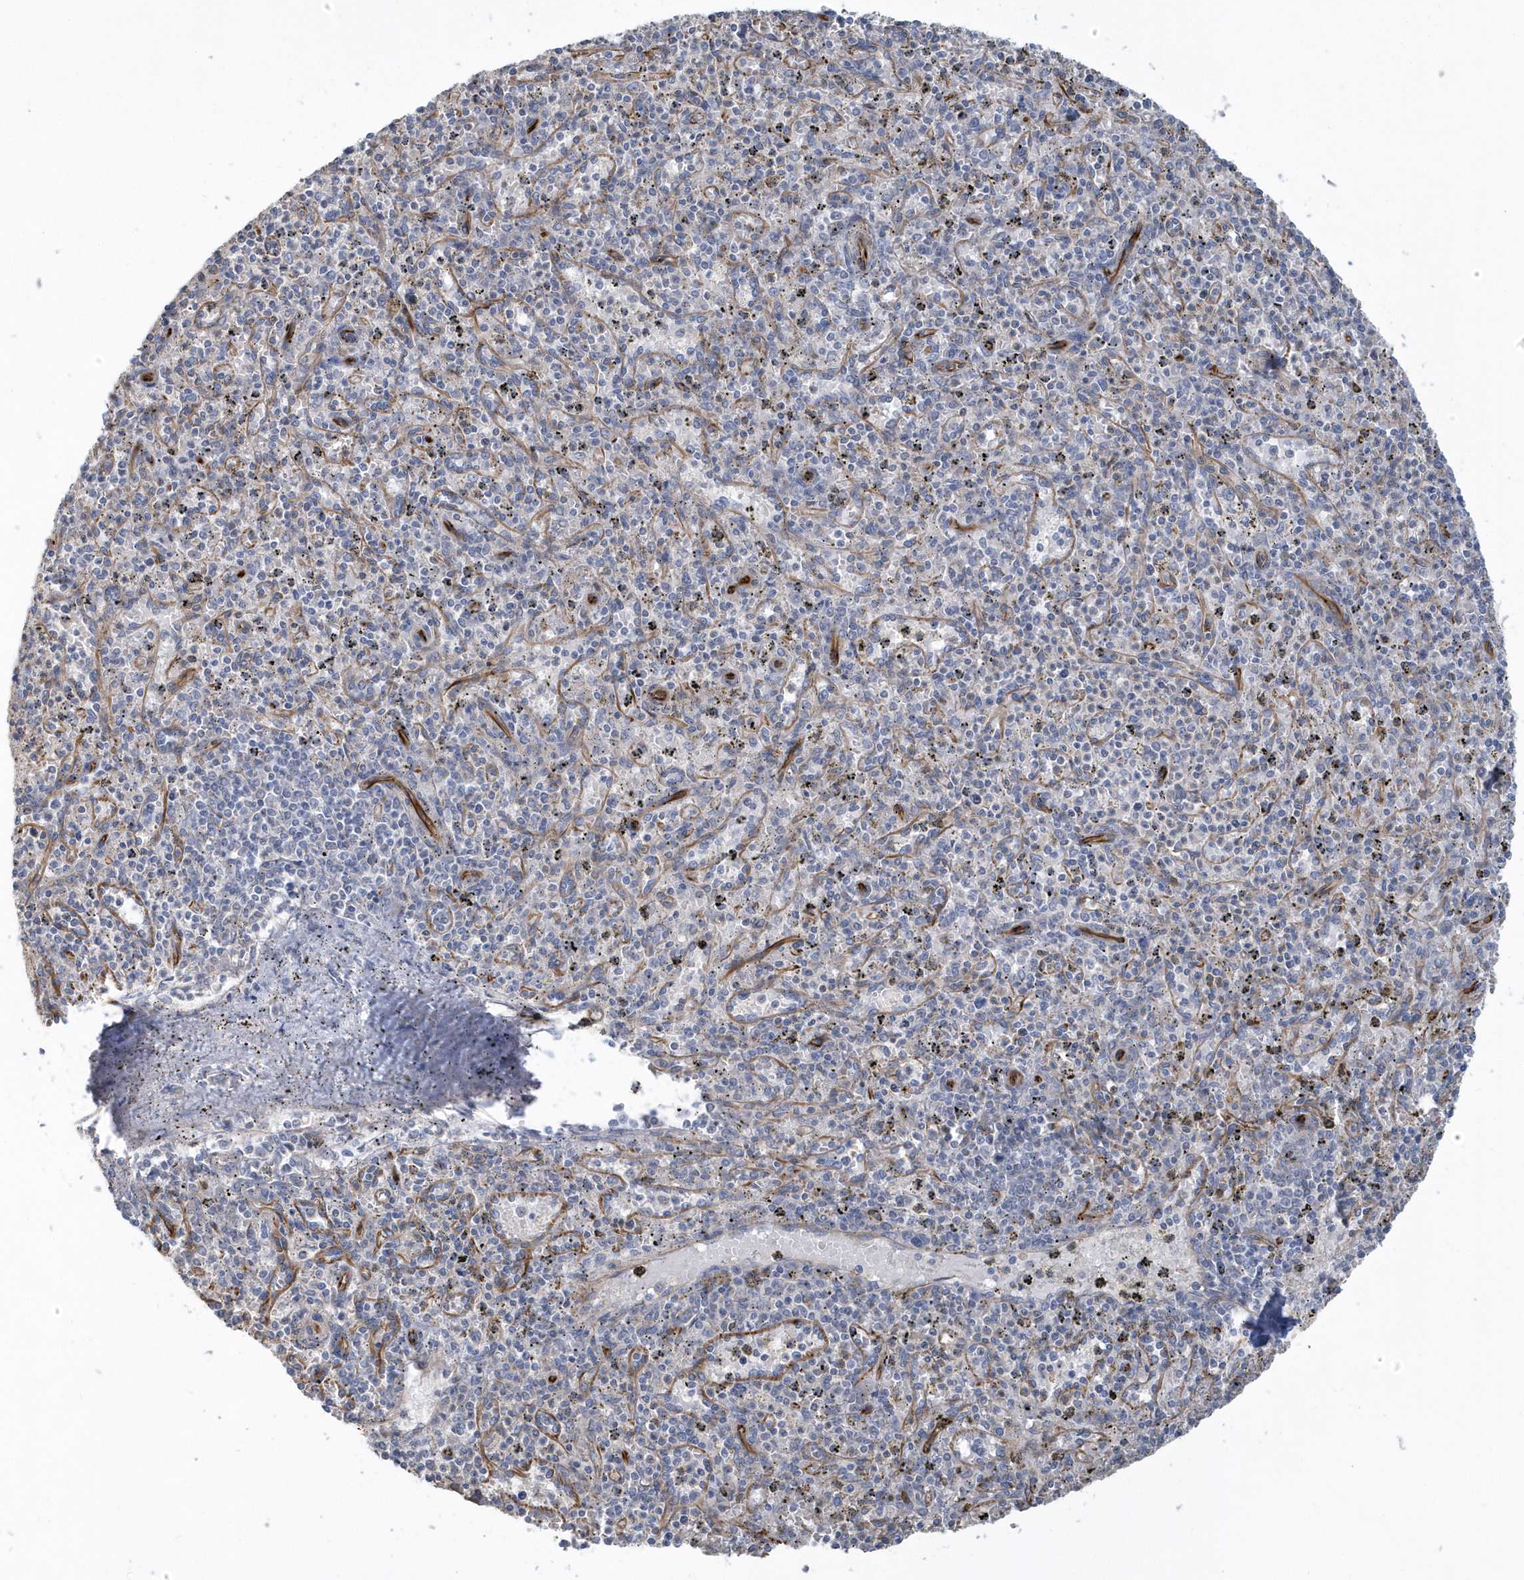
{"staining": {"intensity": "negative", "quantity": "none", "location": "none"}, "tissue": "spleen", "cell_type": "Cells in red pulp", "image_type": "normal", "snomed": [{"axis": "morphology", "description": "Normal tissue, NOS"}, {"axis": "topography", "description": "Spleen"}], "caption": "Immunohistochemistry micrograph of unremarkable spleen: spleen stained with DAB (3,3'-diaminobenzidine) exhibits no significant protein staining in cells in red pulp.", "gene": "RAB17", "patient": {"sex": "male", "age": 72}}